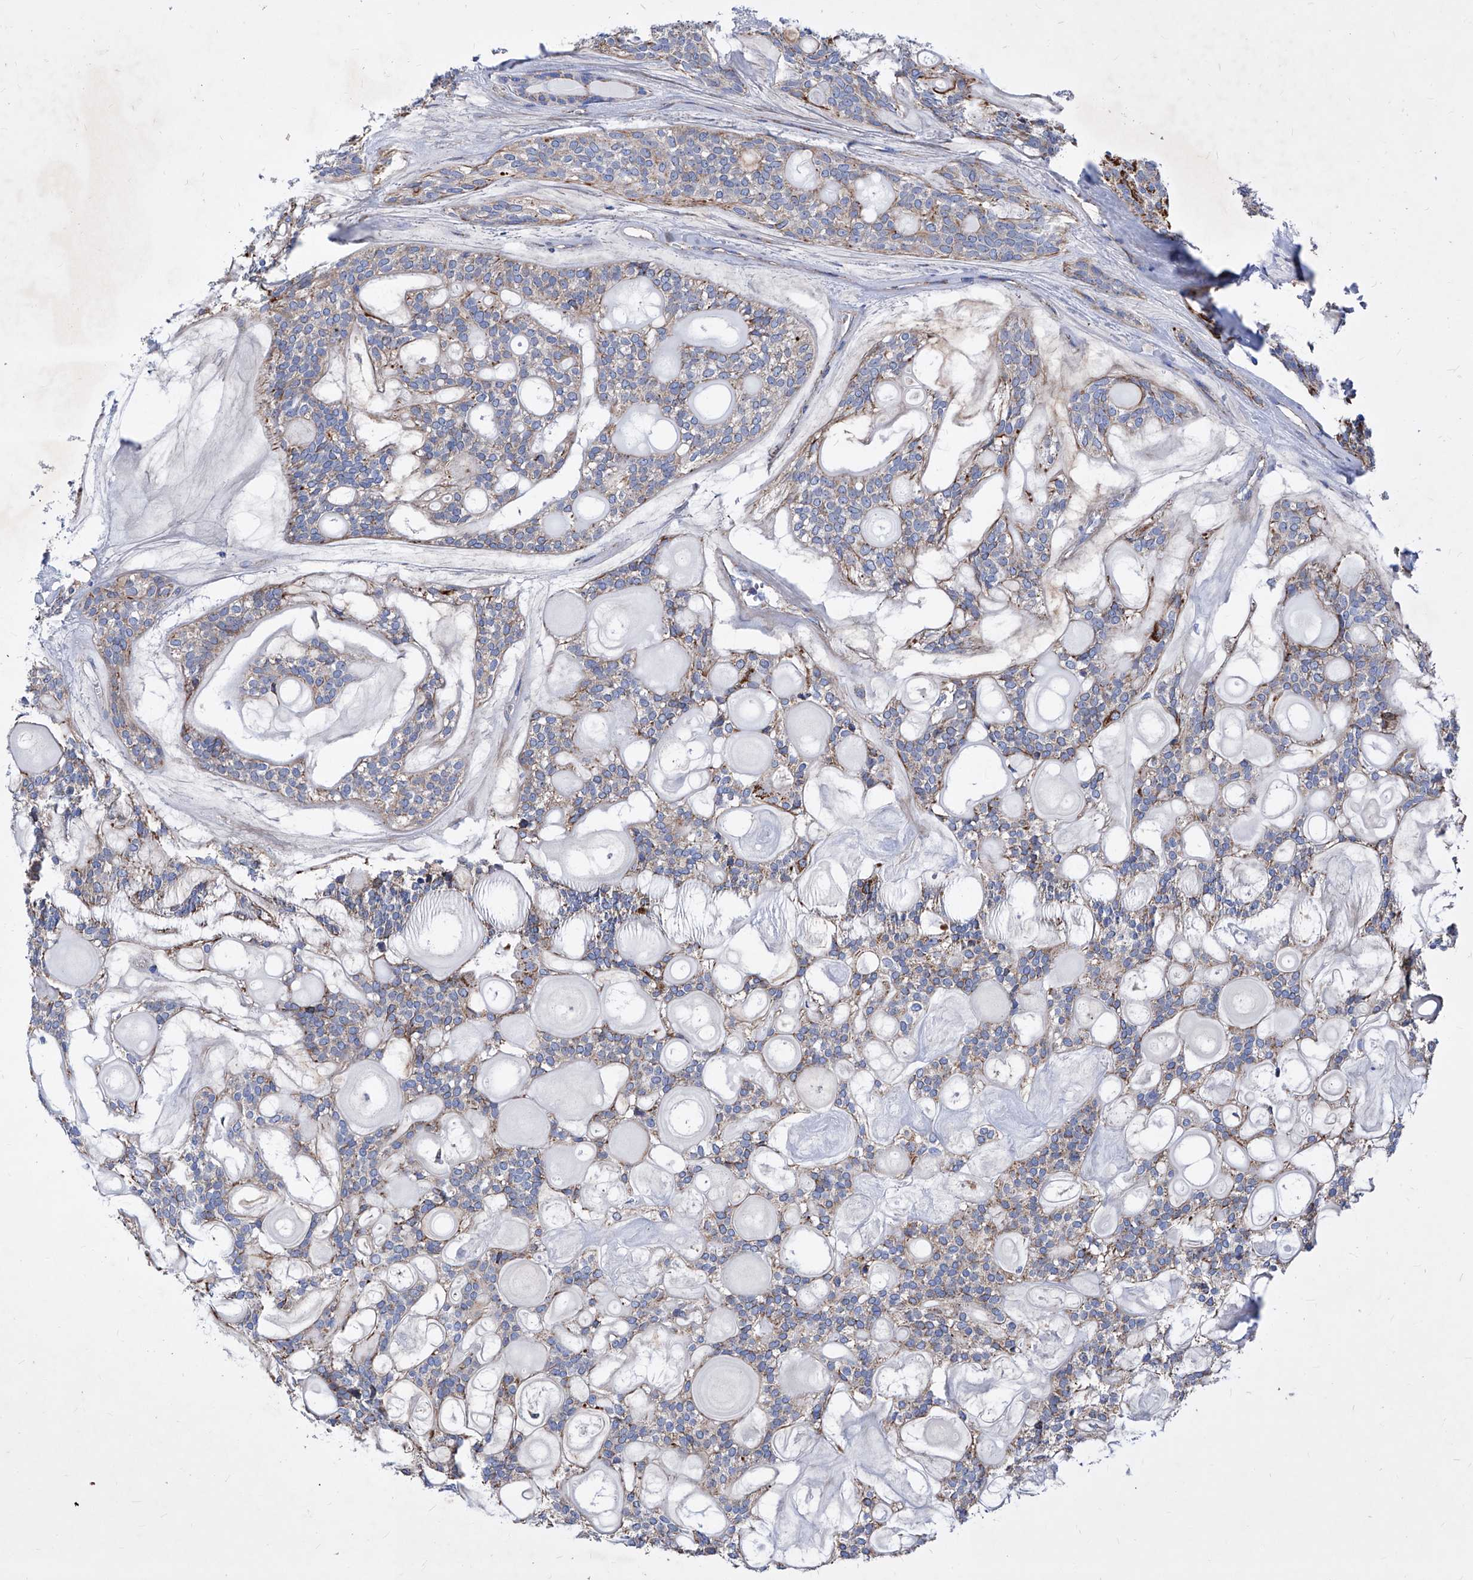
{"staining": {"intensity": "weak", "quantity": "25%-75%", "location": "cytoplasmic/membranous"}, "tissue": "head and neck cancer", "cell_type": "Tumor cells", "image_type": "cancer", "snomed": [{"axis": "morphology", "description": "Adenocarcinoma, NOS"}, {"axis": "topography", "description": "Head-Neck"}], "caption": "Head and neck cancer (adenocarcinoma) stained with a brown dye displays weak cytoplasmic/membranous positive expression in approximately 25%-75% of tumor cells.", "gene": "HRNR", "patient": {"sex": "male", "age": 66}}